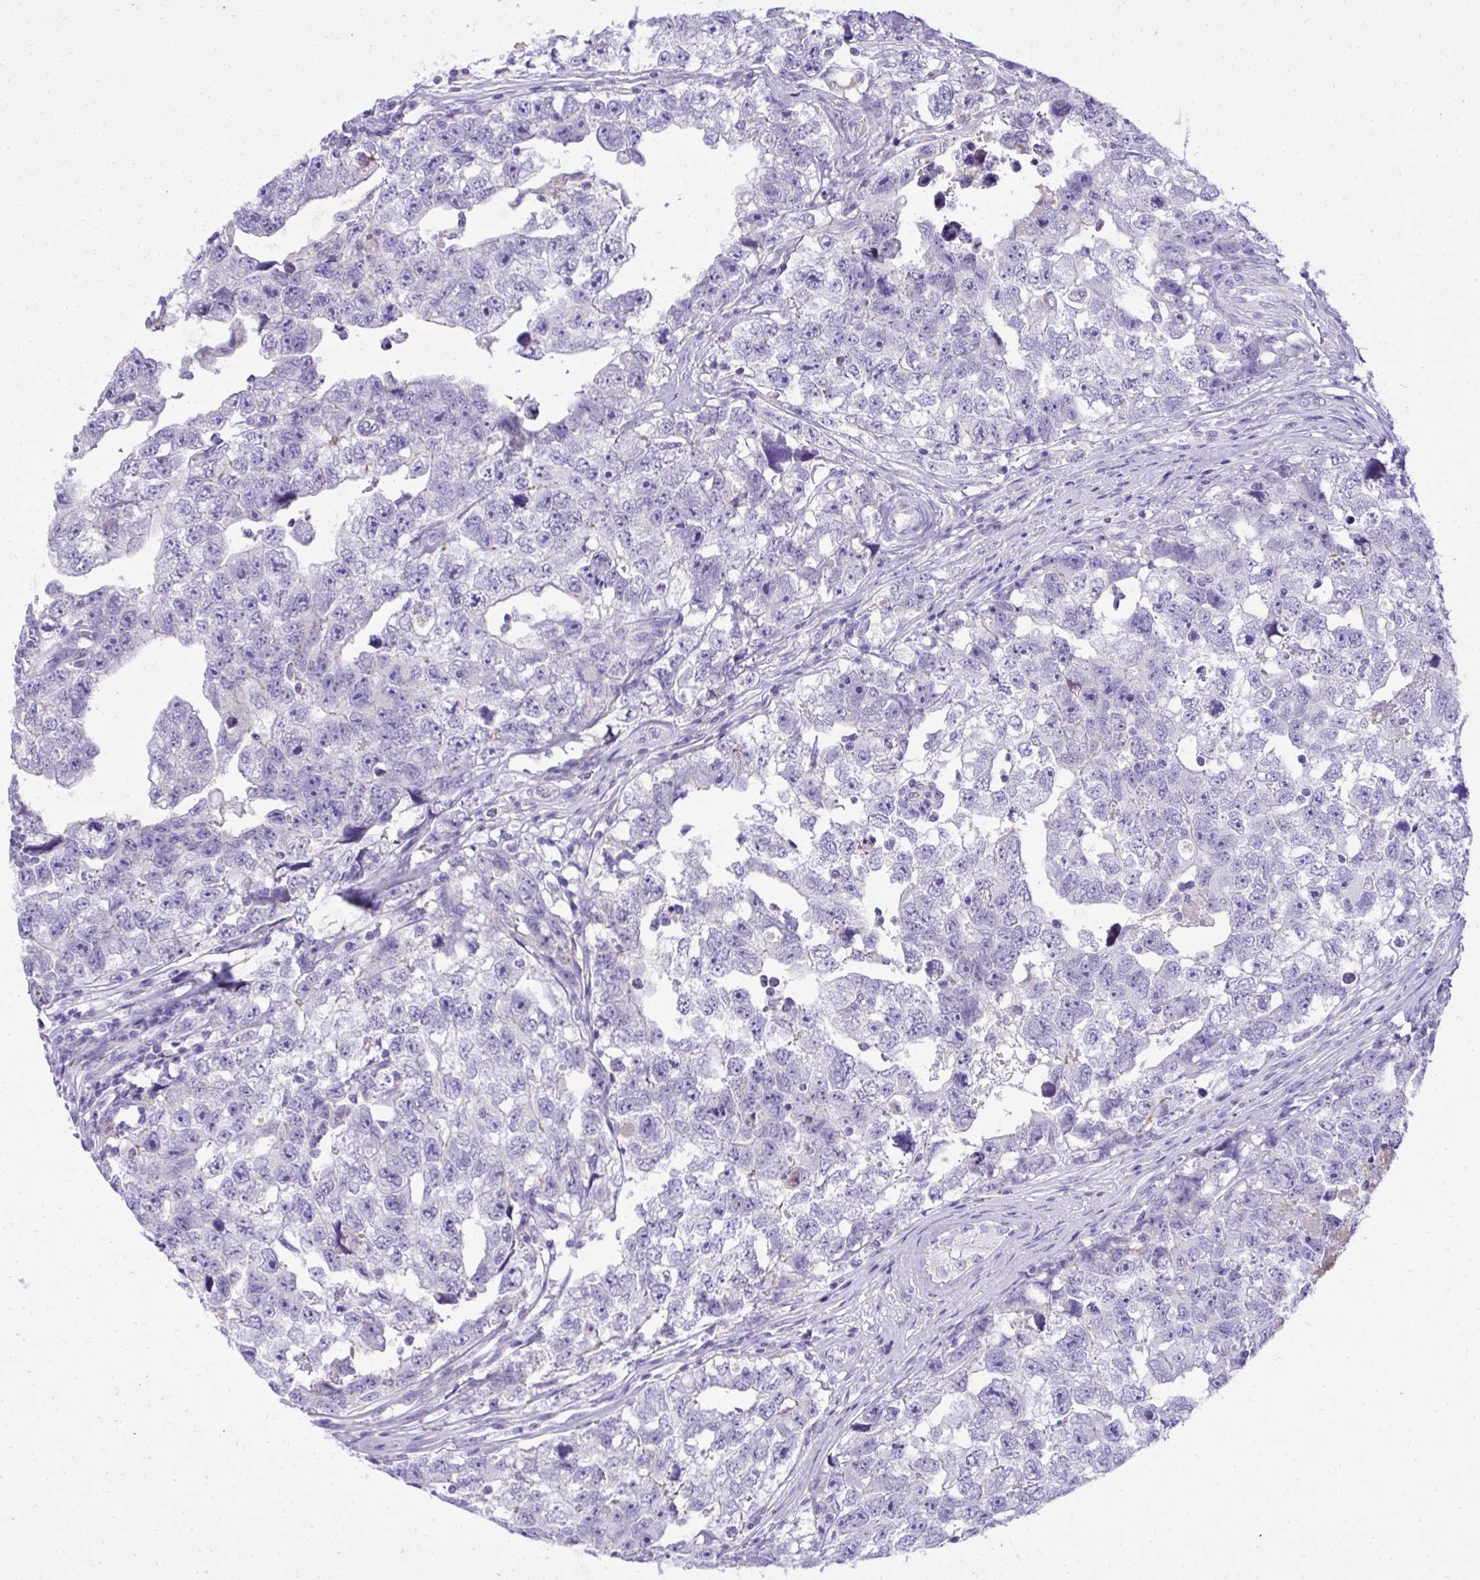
{"staining": {"intensity": "negative", "quantity": "none", "location": "none"}, "tissue": "testis cancer", "cell_type": "Tumor cells", "image_type": "cancer", "snomed": [{"axis": "morphology", "description": "Carcinoma, Embryonal, NOS"}, {"axis": "topography", "description": "Testis"}], "caption": "Histopathology image shows no significant protein staining in tumor cells of testis cancer (embryonal carcinoma).", "gene": "ST6GALNAC3", "patient": {"sex": "male", "age": 22}}